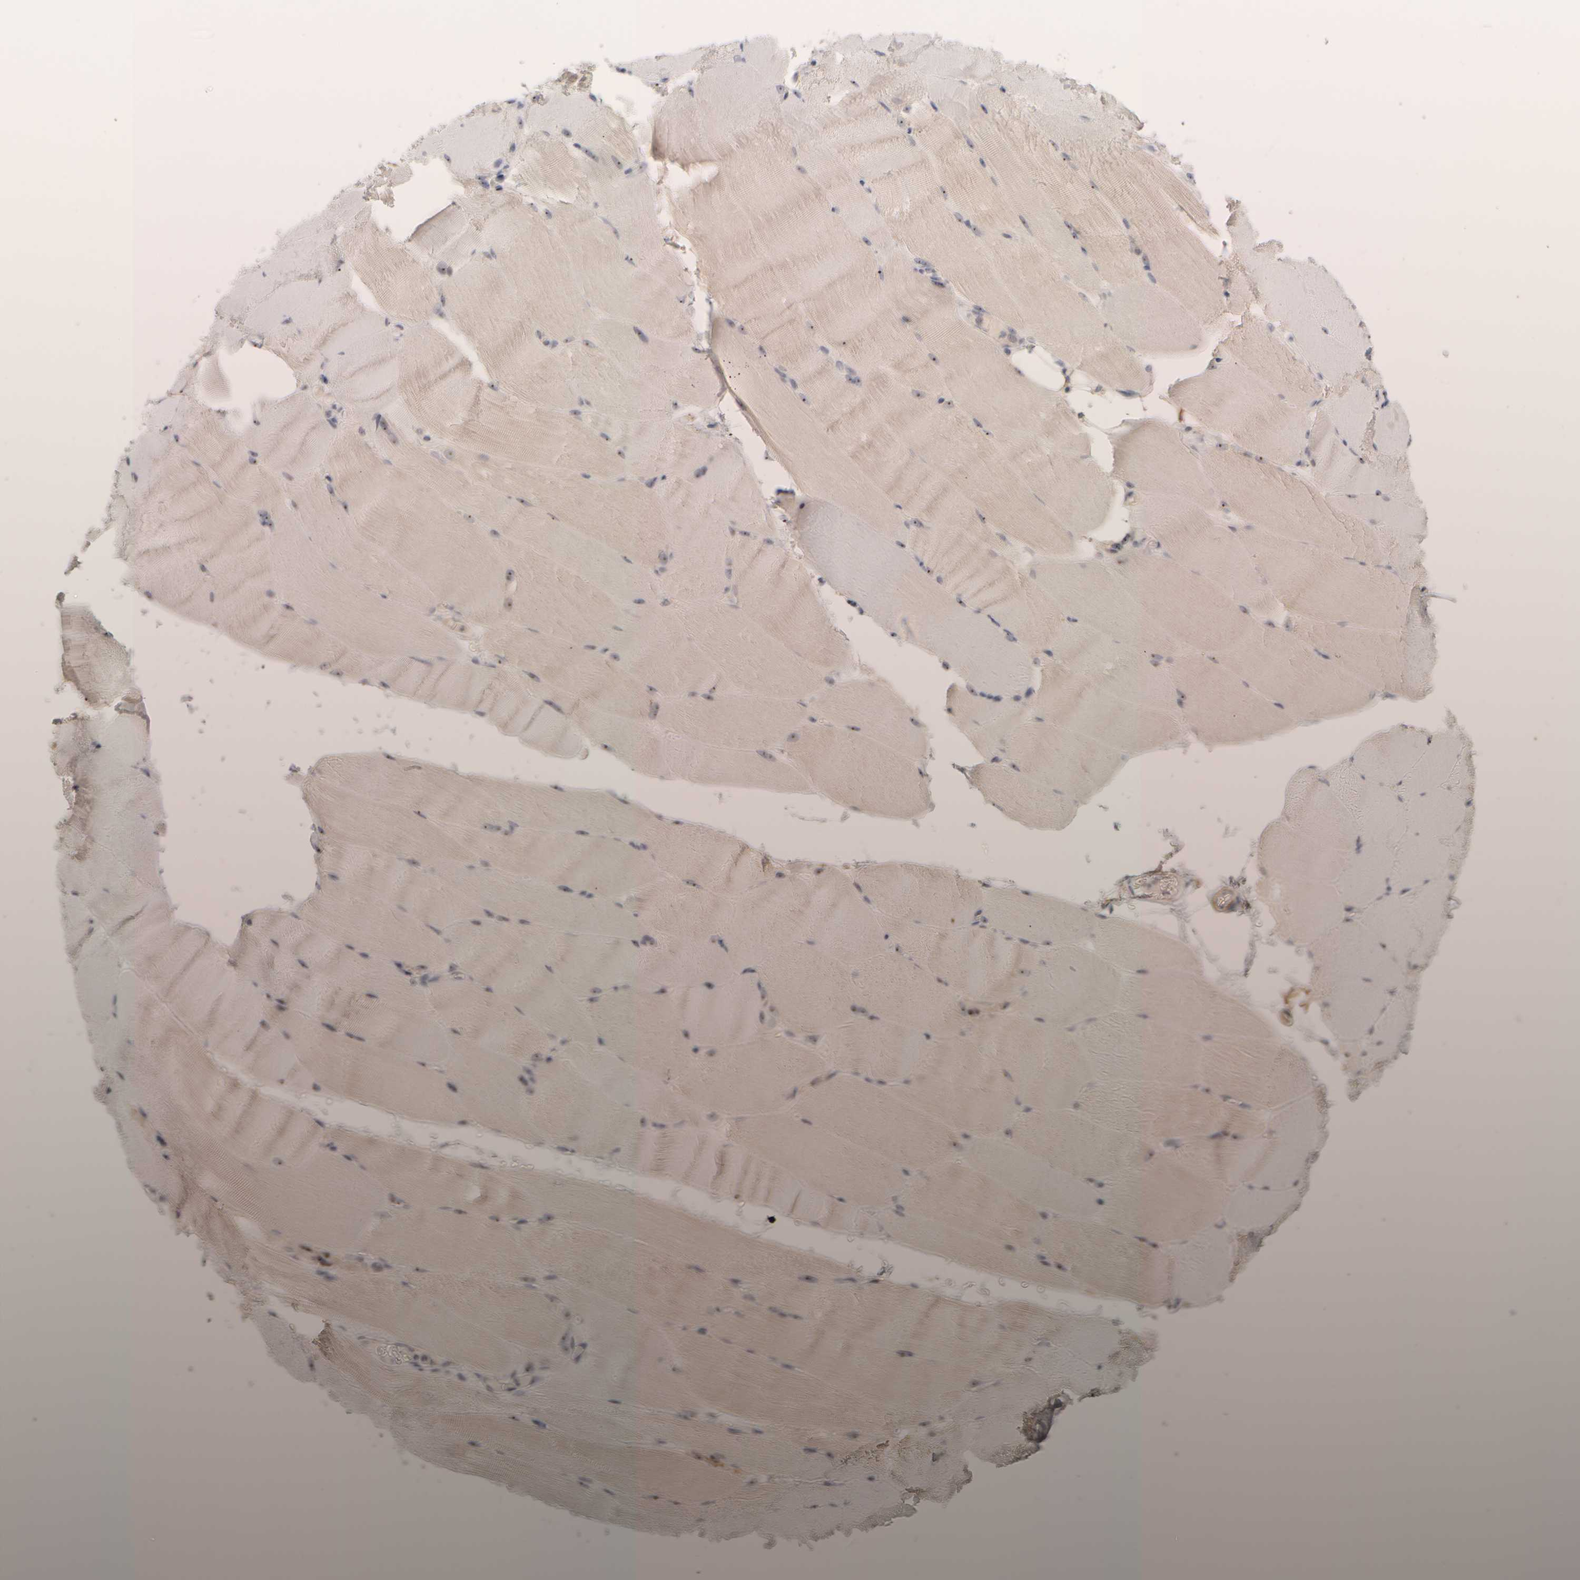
{"staining": {"intensity": "moderate", "quantity": "25%-75%", "location": "nuclear"}, "tissue": "skeletal muscle", "cell_type": "Myocytes", "image_type": "normal", "snomed": [{"axis": "morphology", "description": "Normal tissue, NOS"}, {"axis": "topography", "description": "Skeletal muscle"}, {"axis": "topography", "description": "Parathyroid gland"}], "caption": "About 25%-75% of myocytes in benign human skeletal muscle show moderate nuclear protein staining as visualized by brown immunohistochemical staining.", "gene": "DCXR", "patient": {"sex": "female", "age": 37}}